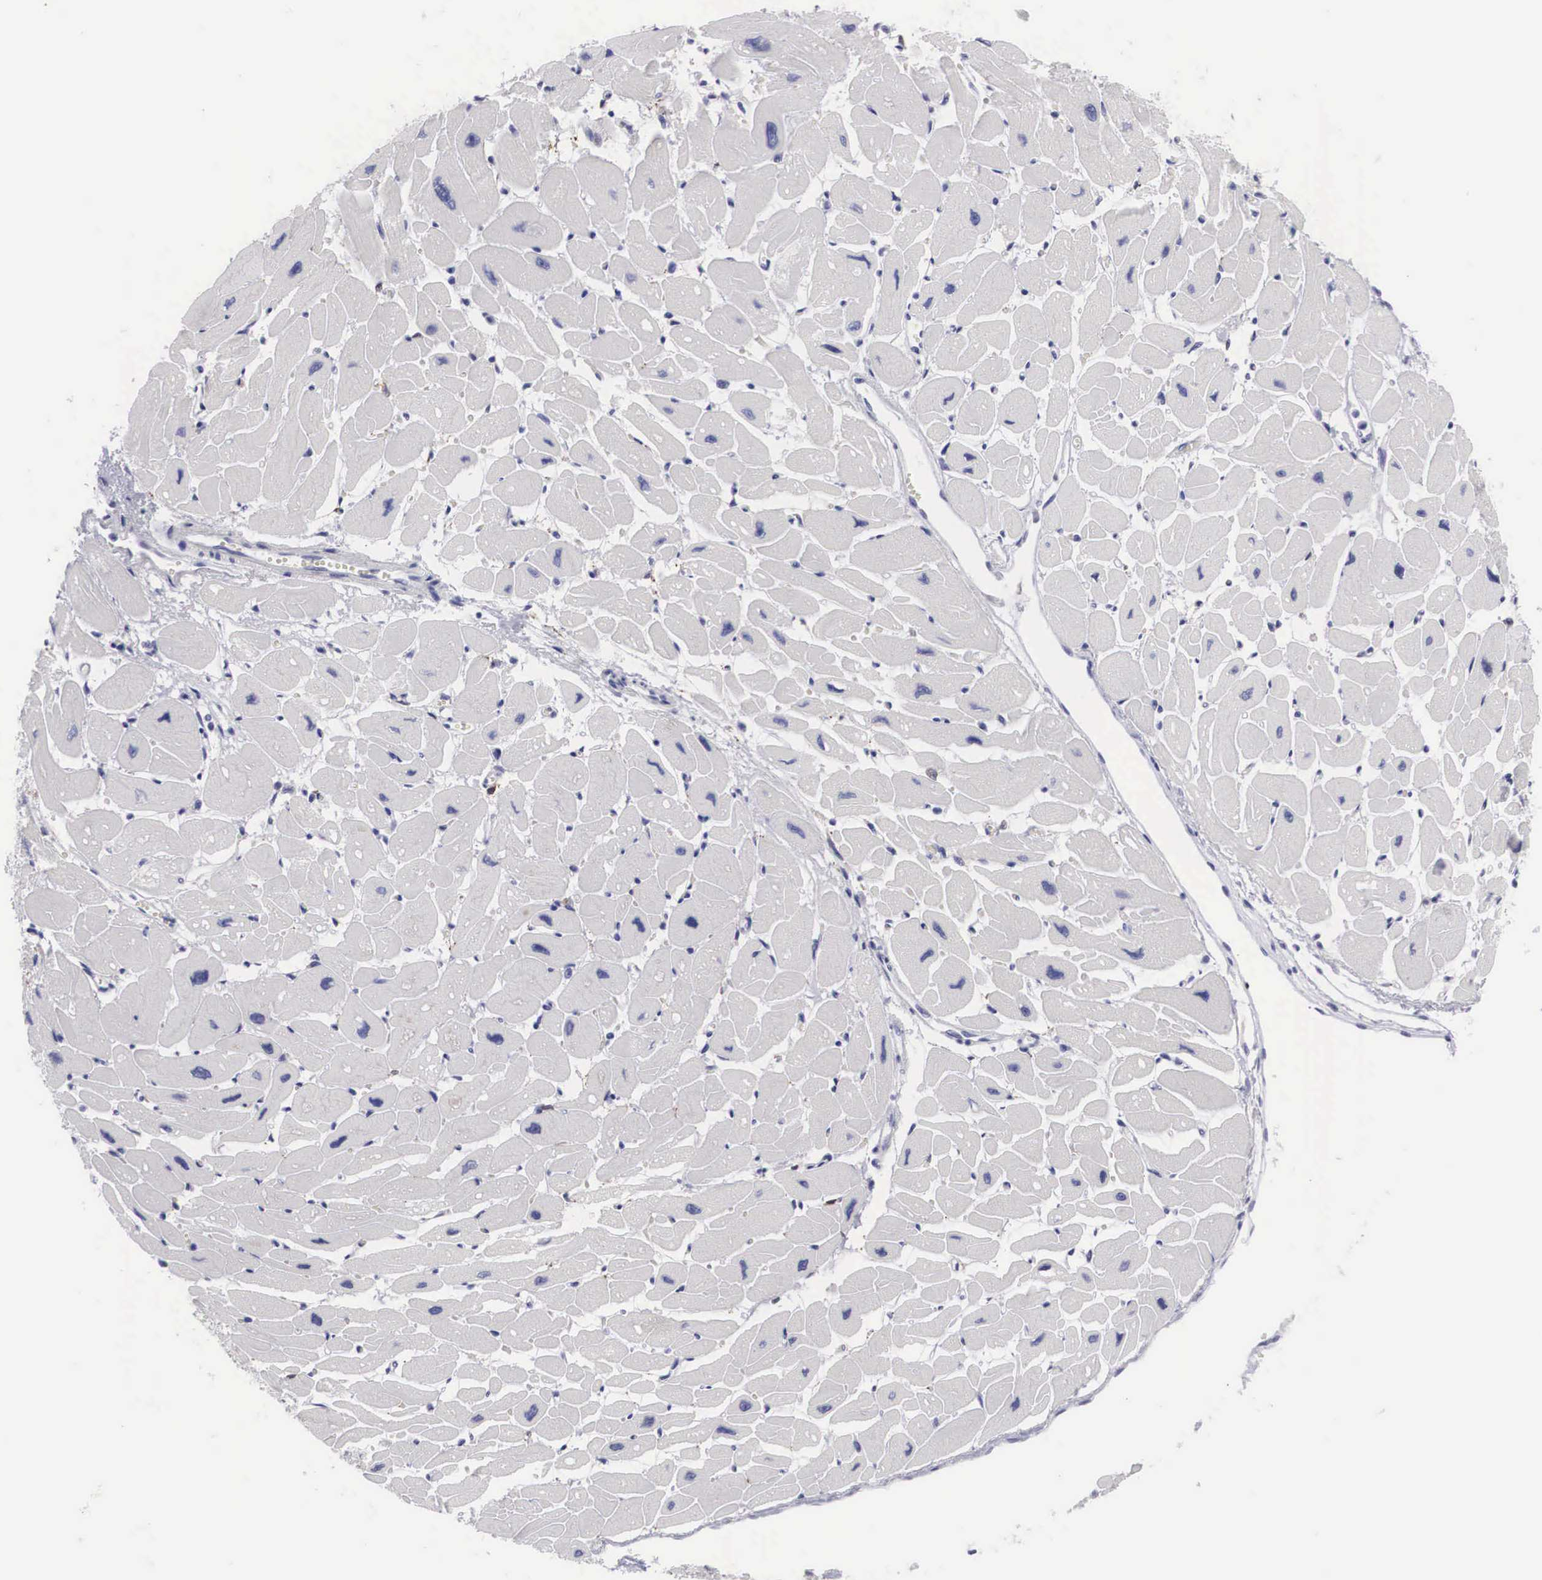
{"staining": {"intensity": "negative", "quantity": "none", "location": "none"}, "tissue": "heart muscle", "cell_type": "Cardiomyocytes", "image_type": "normal", "snomed": [{"axis": "morphology", "description": "Normal tissue, NOS"}, {"axis": "topography", "description": "Heart"}], "caption": "The image reveals no staining of cardiomyocytes in unremarkable heart muscle. (Brightfield microscopy of DAB IHC at high magnification).", "gene": "ARMCX3", "patient": {"sex": "female", "age": 54}}